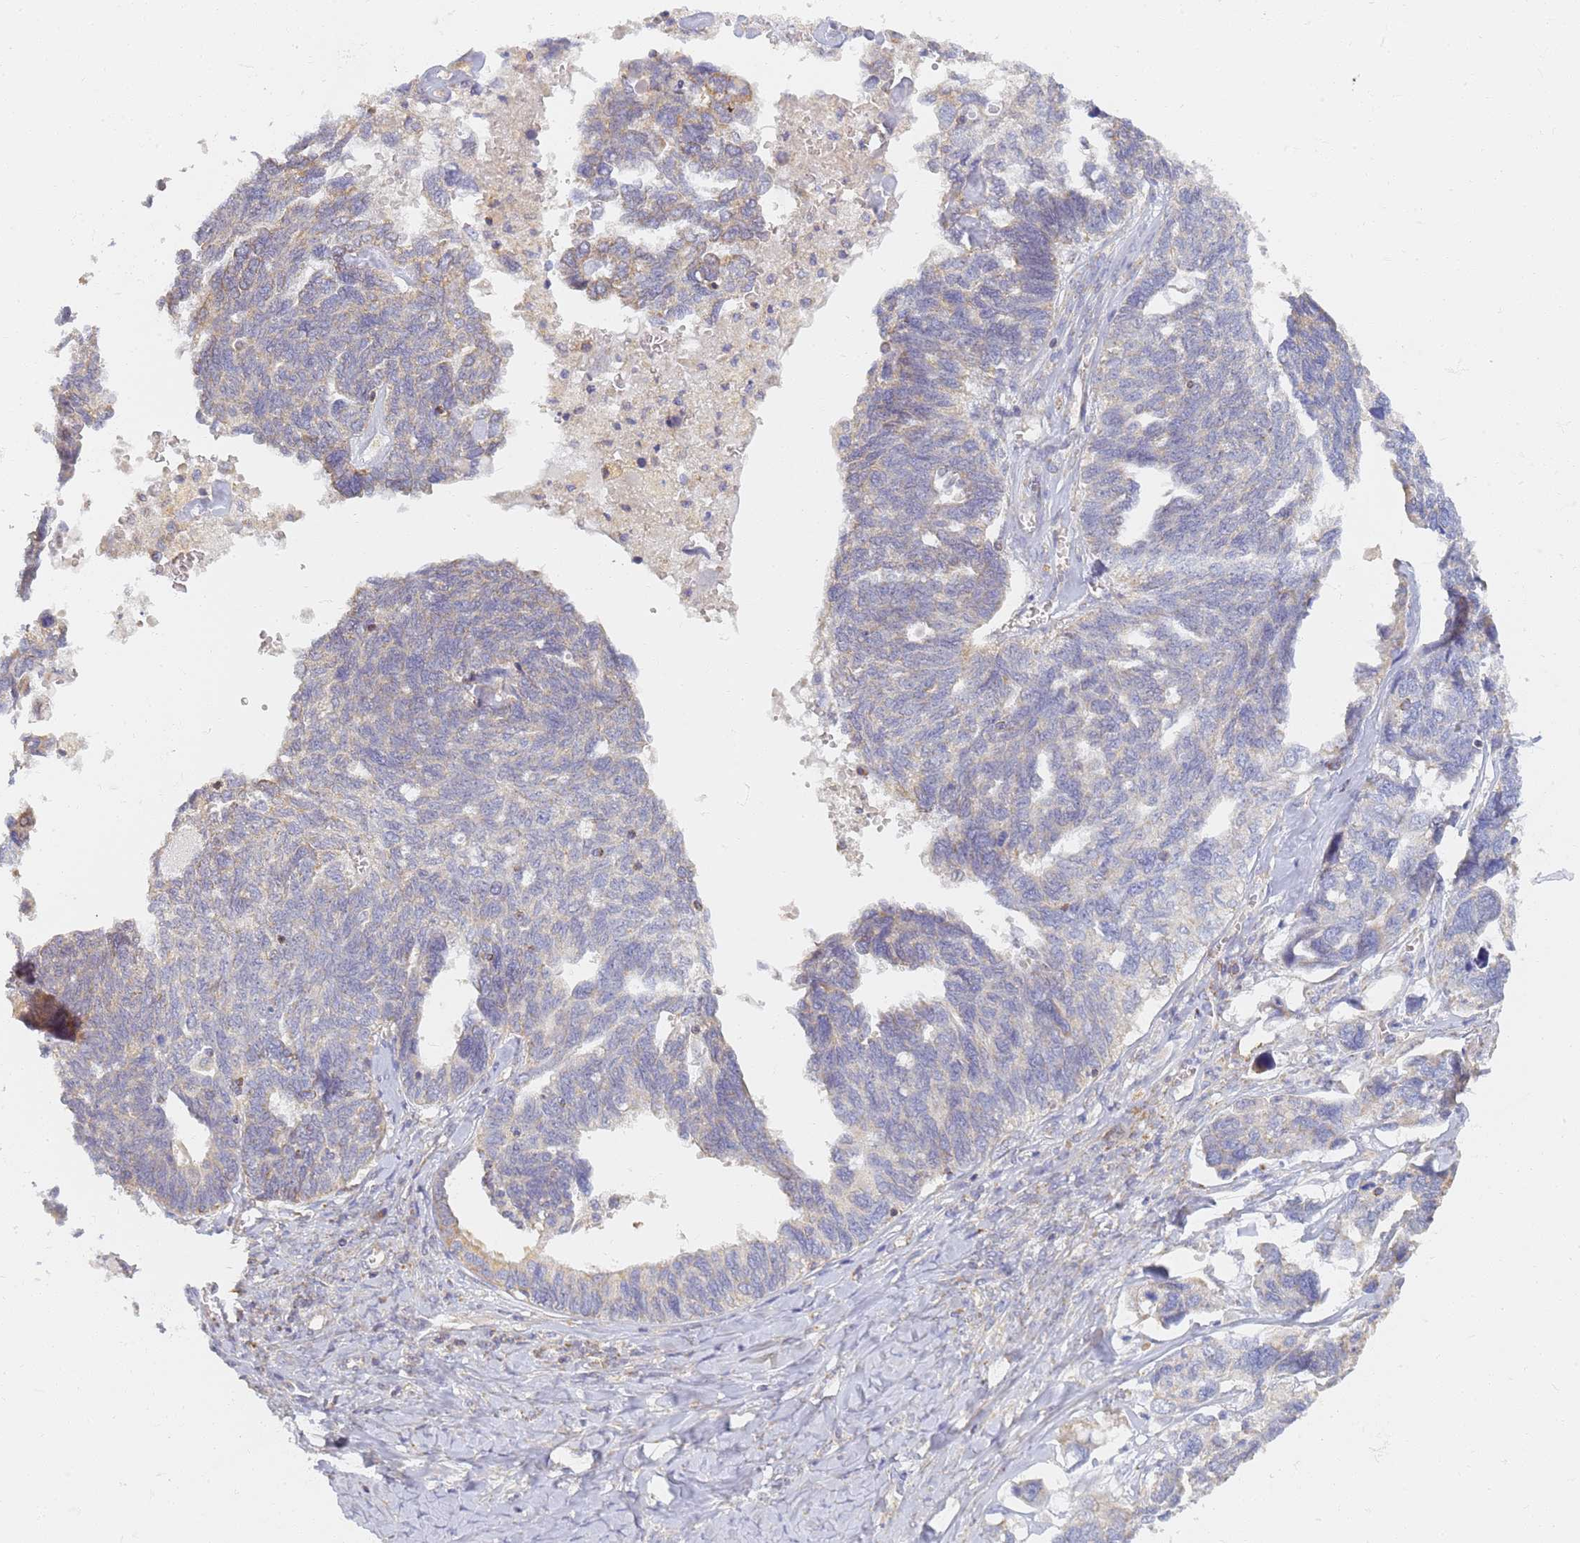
{"staining": {"intensity": "moderate", "quantity": "<25%", "location": "cytoplasmic/membranous"}, "tissue": "ovarian cancer", "cell_type": "Tumor cells", "image_type": "cancer", "snomed": [{"axis": "morphology", "description": "Cystadenocarcinoma, serous, NOS"}, {"axis": "topography", "description": "Ovary"}], "caption": "Ovarian cancer was stained to show a protein in brown. There is low levels of moderate cytoplasmic/membranous expression in approximately <25% of tumor cells.", "gene": "UTP23", "patient": {"sex": "female", "age": 79}}